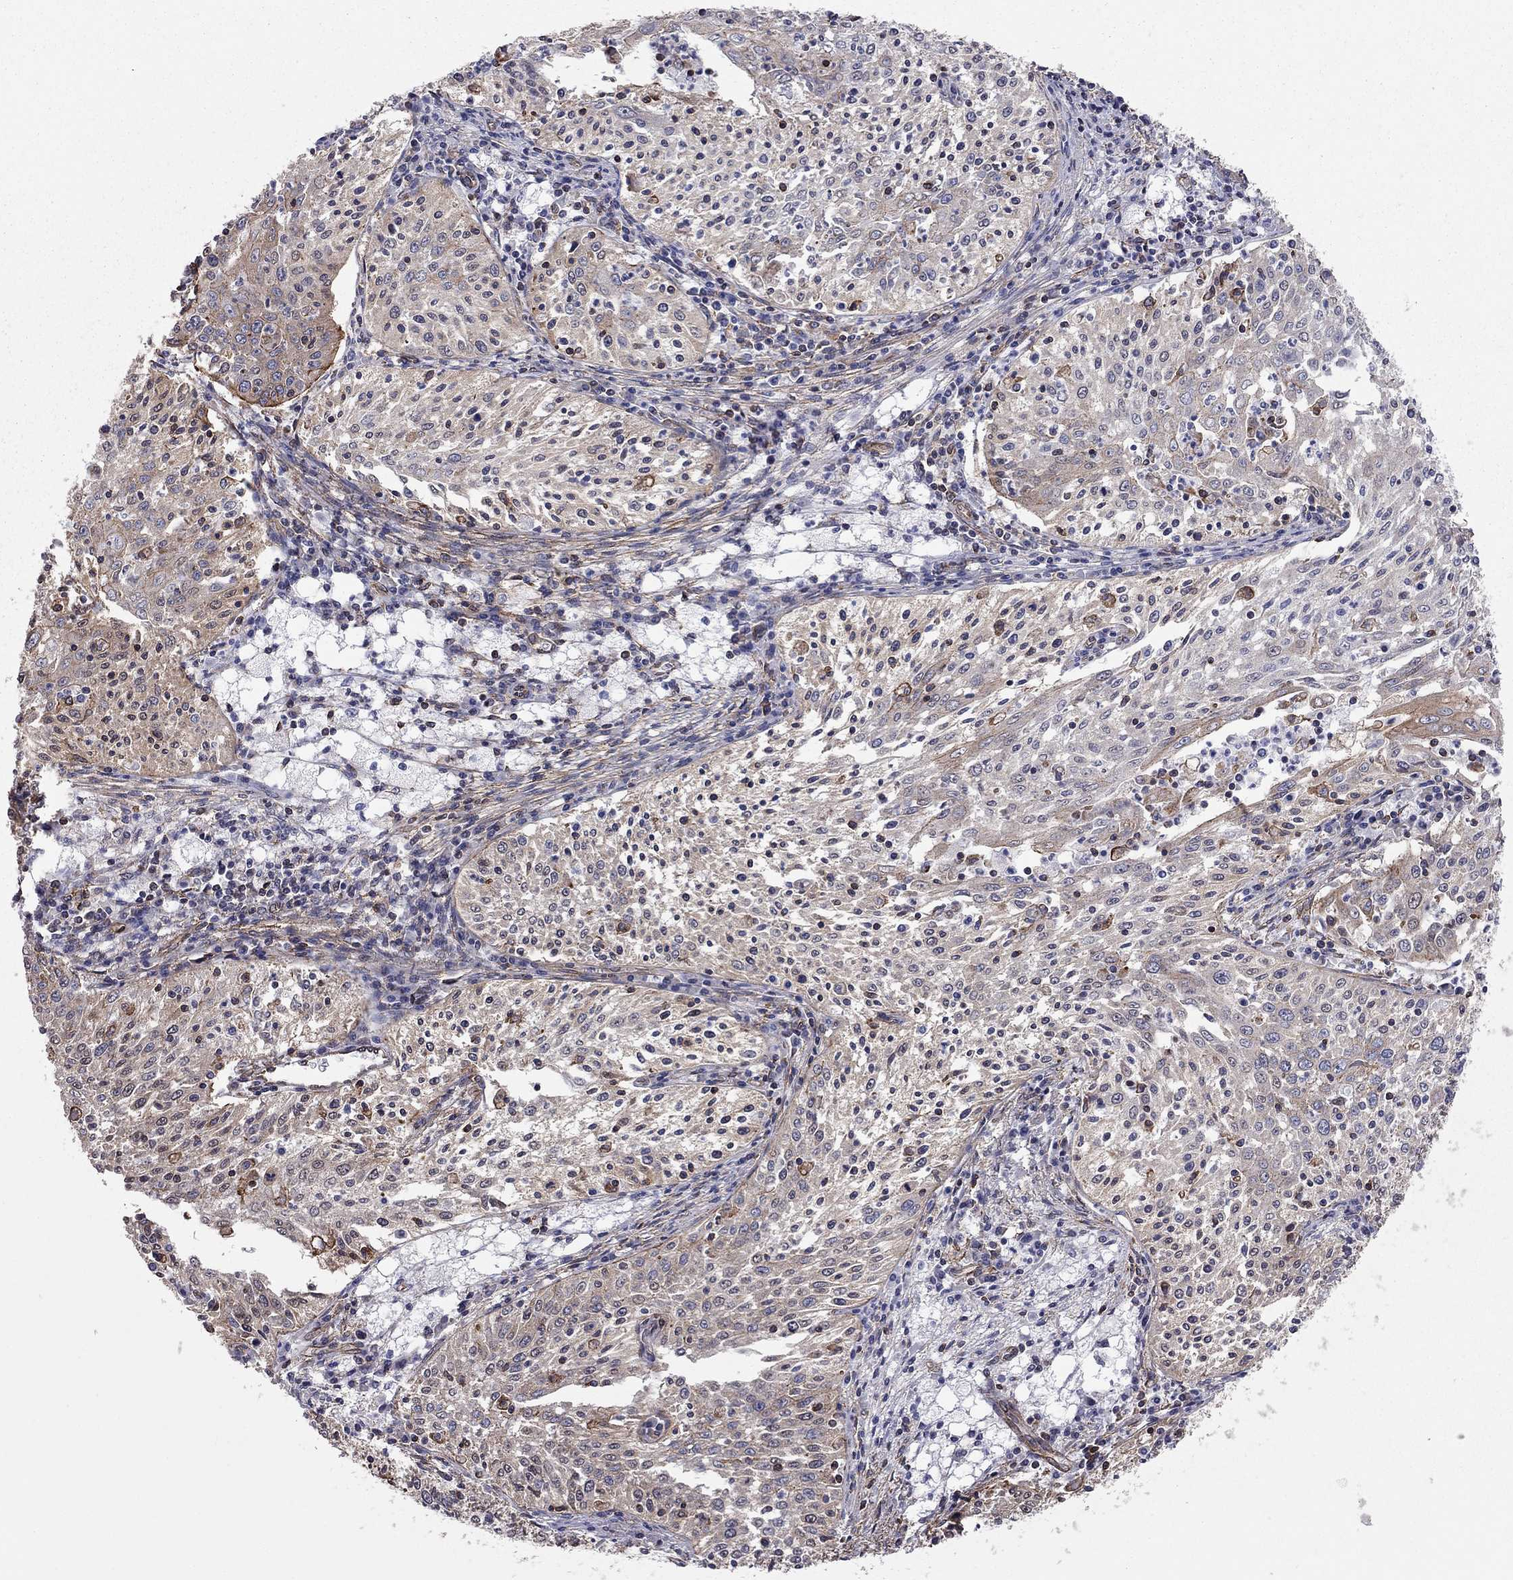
{"staining": {"intensity": "moderate", "quantity": "<25%", "location": "cytoplasmic/membranous"}, "tissue": "cervical cancer", "cell_type": "Tumor cells", "image_type": "cancer", "snomed": [{"axis": "morphology", "description": "Squamous cell carcinoma, NOS"}, {"axis": "topography", "description": "Cervix"}], "caption": "There is low levels of moderate cytoplasmic/membranous positivity in tumor cells of cervical cancer, as demonstrated by immunohistochemical staining (brown color).", "gene": "BICDL2", "patient": {"sex": "female", "age": 41}}